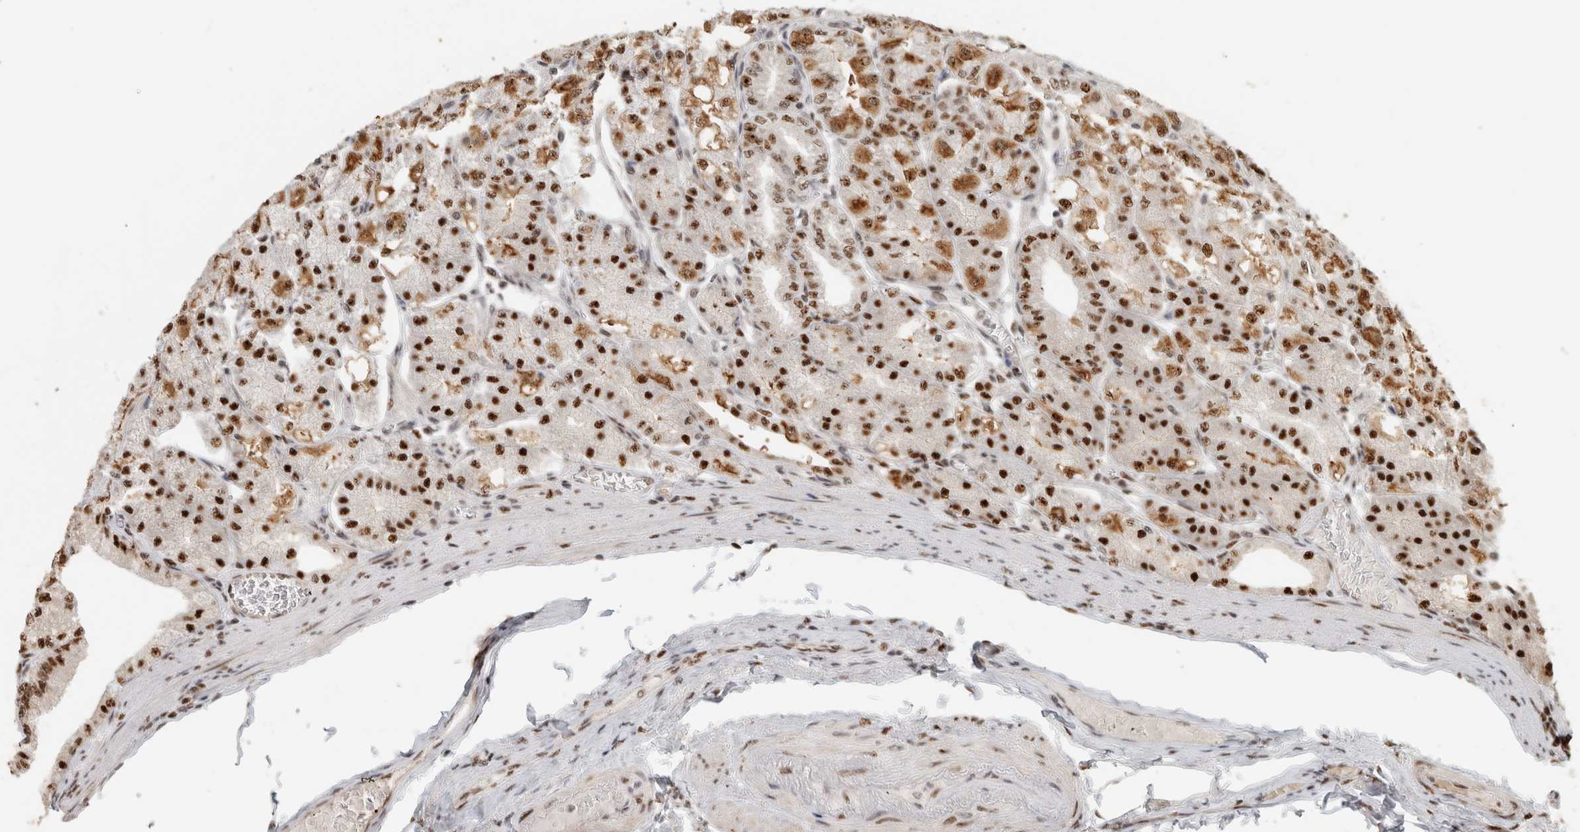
{"staining": {"intensity": "strong", "quantity": ">75%", "location": "cytoplasmic/membranous,nuclear"}, "tissue": "stomach", "cell_type": "Glandular cells", "image_type": "normal", "snomed": [{"axis": "morphology", "description": "Normal tissue, NOS"}, {"axis": "topography", "description": "Stomach, lower"}], "caption": "DAB (3,3'-diaminobenzidine) immunohistochemical staining of unremarkable human stomach displays strong cytoplasmic/membranous,nuclear protein positivity in about >75% of glandular cells. (Brightfield microscopy of DAB IHC at high magnification).", "gene": "EBNA1BP2", "patient": {"sex": "male", "age": 71}}